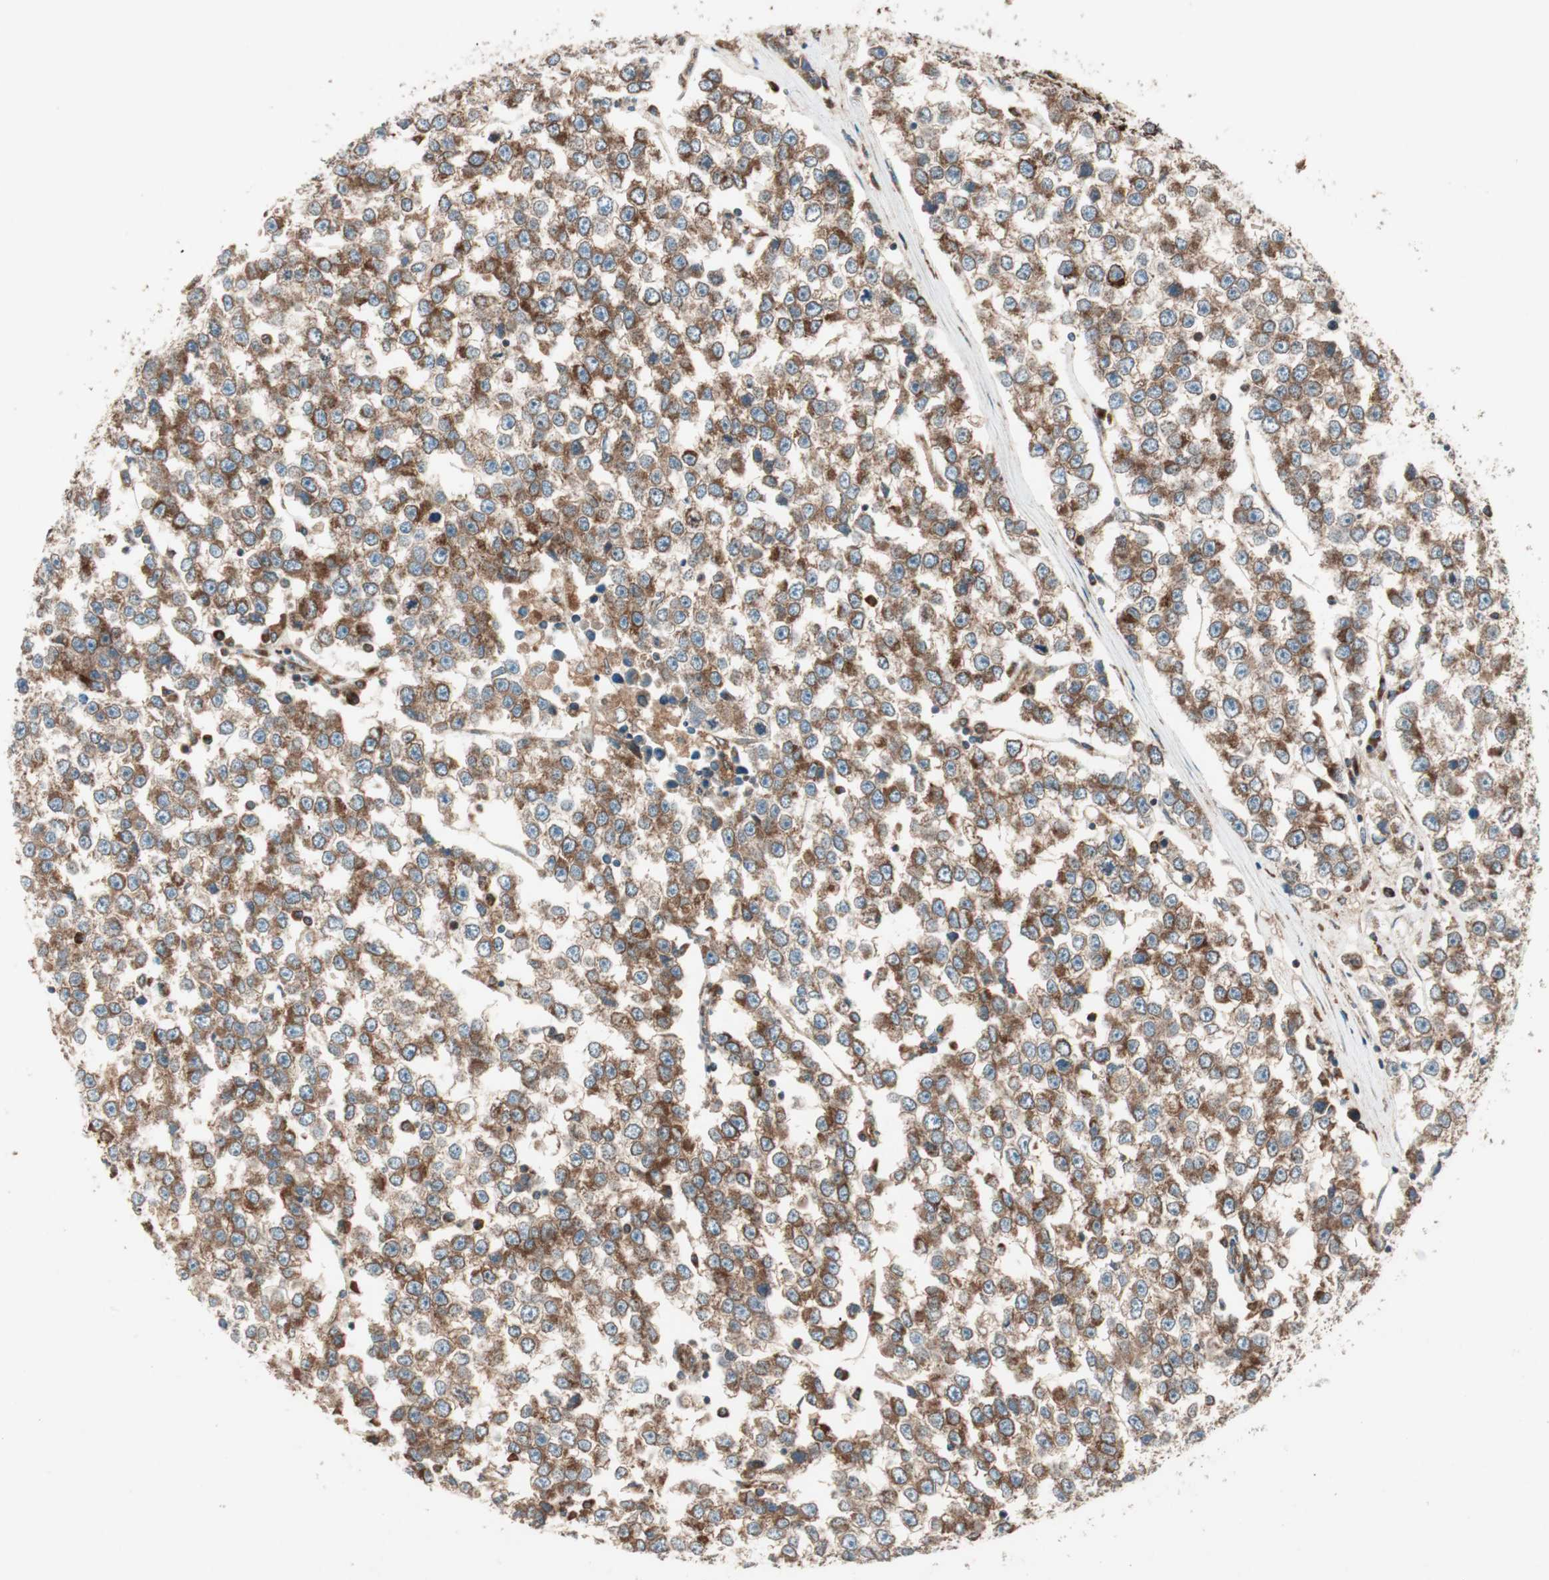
{"staining": {"intensity": "moderate", "quantity": ">75%", "location": "cytoplasmic/membranous"}, "tissue": "testis cancer", "cell_type": "Tumor cells", "image_type": "cancer", "snomed": [{"axis": "morphology", "description": "Seminoma, NOS"}, {"axis": "morphology", "description": "Carcinoma, Embryonal, NOS"}, {"axis": "topography", "description": "Testis"}], "caption": "Immunohistochemical staining of seminoma (testis) exhibits moderate cytoplasmic/membranous protein expression in approximately >75% of tumor cells.", "gene": "RAB5A", "patient": {"sex": "male", "age": 52}}